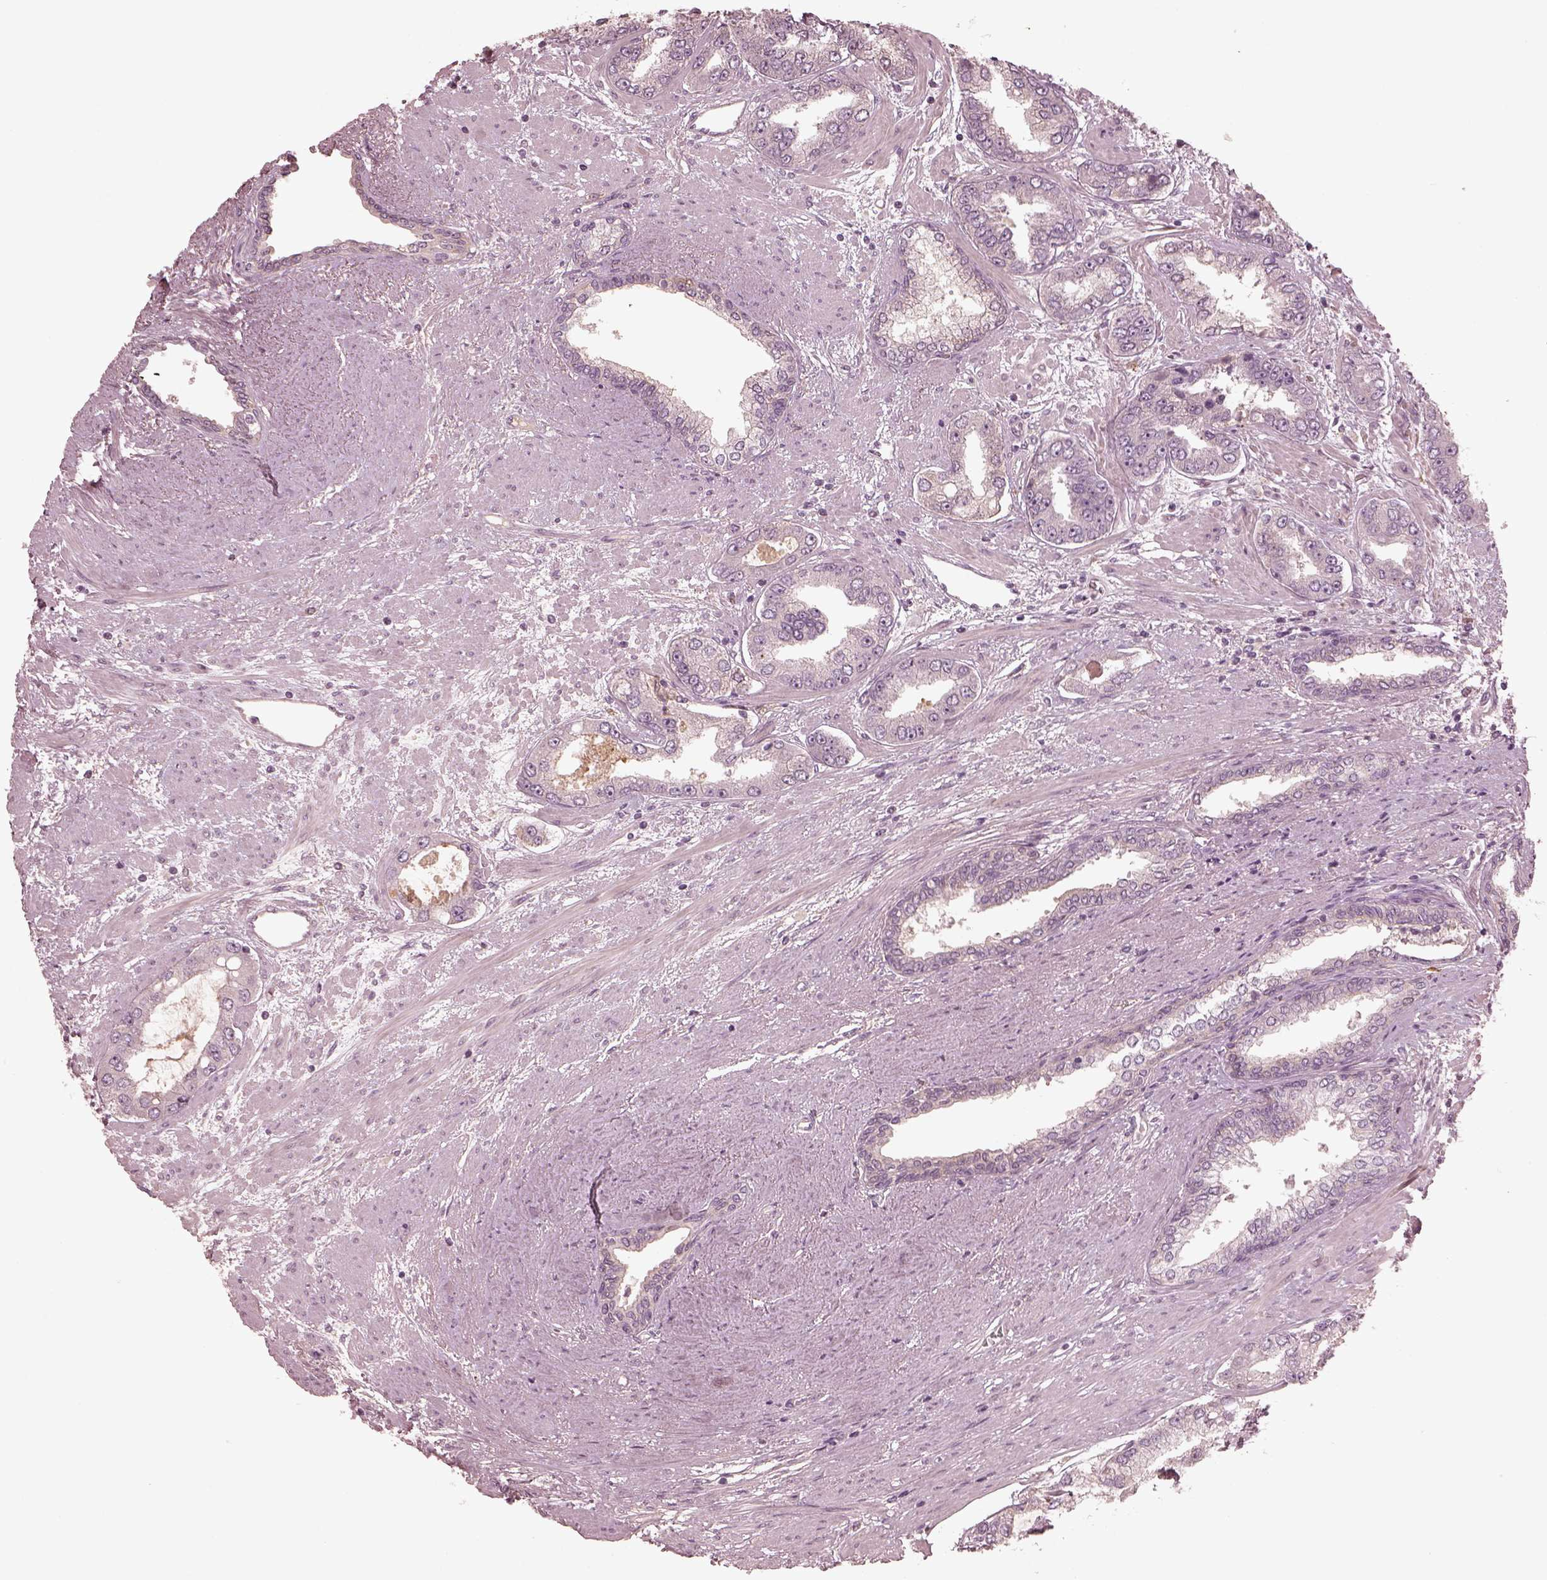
{"staining": {"intensity": "negative", "quantity": "none", "location": "none"}, "tissue": "prostate cancer", "cell_type": "Tumor cells", "image_type": "cancer", "snomed": [{"axis": "morphology", "description": "Adenocarcinoma, Low grade"}, {"axis": "topography", "description": "Prostate"}], "caption": "This is a histopathology image of immunohistochemistry staining of prostate adenocarcinoma (low-grade), which shows no positivity in tumor cells.", "gene": "VWA5B1", "patient": {"sex": "male", "age": 60}}